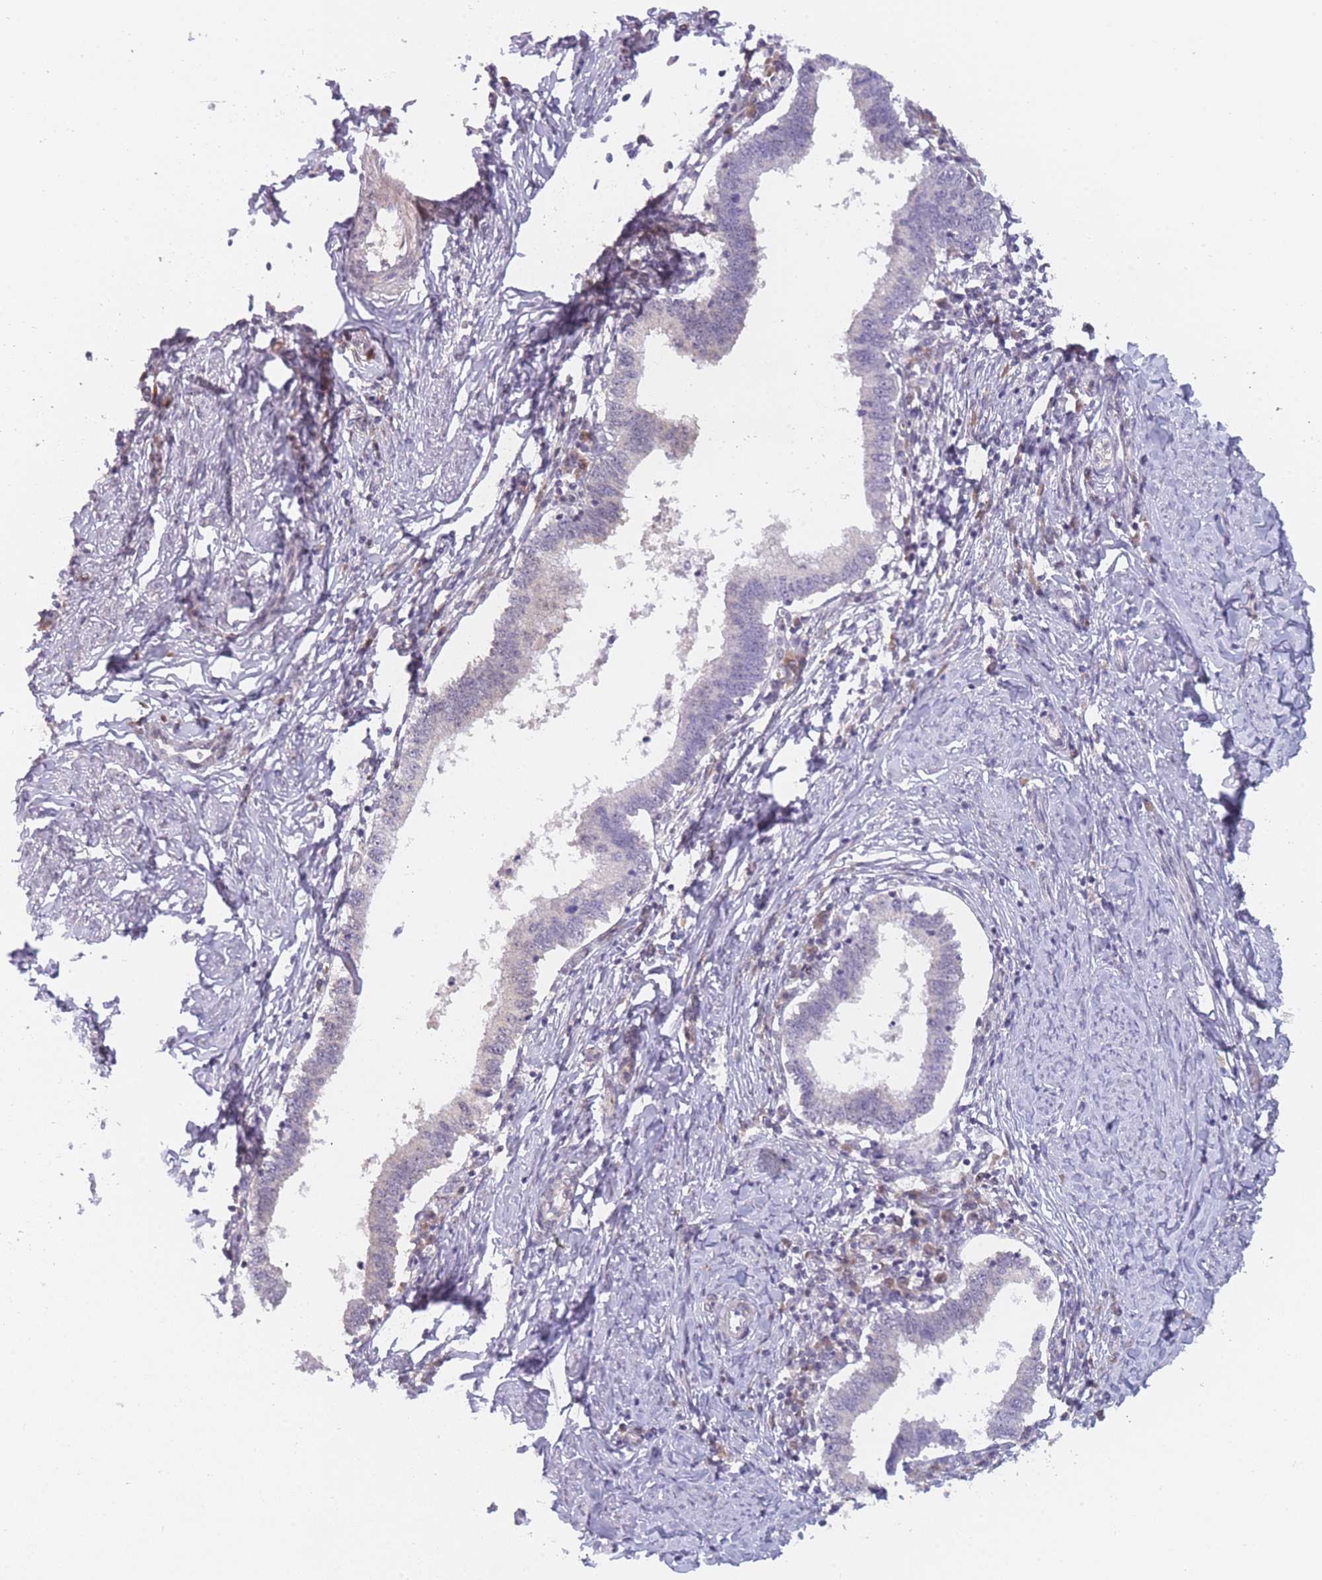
{"staining": {"intensity": "moderate", "quantity": "25%-75%", "location": "cytoplasmic/membranous"}, "tissue": "cervical cancer", "cell_type": "Tumor cells", "image_type": "cancer", "snomed": [{"axis": "morphology", "description": "Adenocarcinoma, NOS"}, {"axis": "topography", "description": "Cervix"}], "caption": "Adenocarcinoma (cervical) stained with DAB immunohistochemistry demonstrates medium levels of moderate cytoplasmic/membranous expression in about 25%-75% of tumor cells.", "gene": "MRI1", "patient": {"sex": "female", "age": 36}}